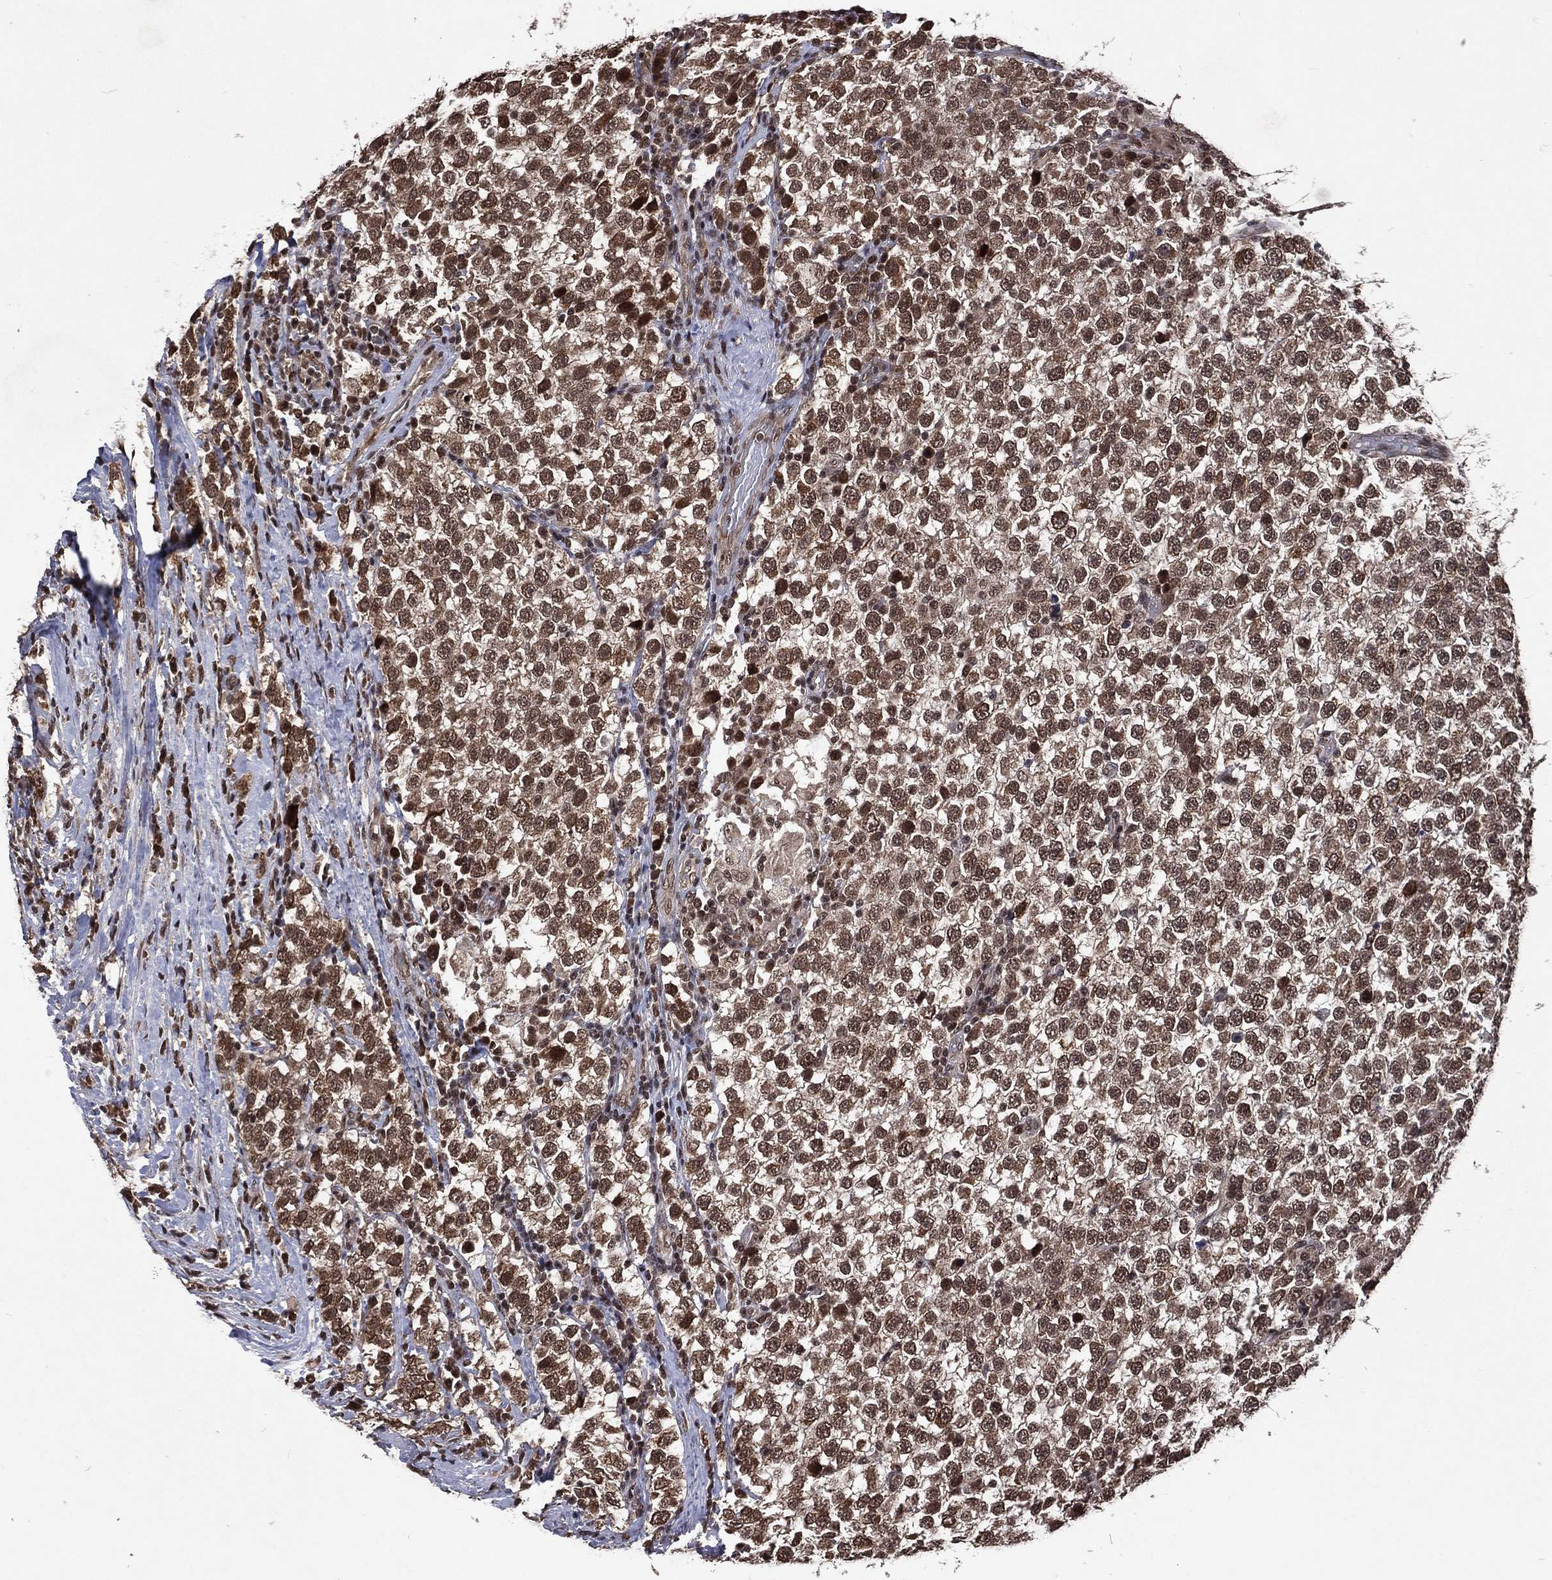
{"staining": {"intensity": "moderate", "quantity": ">75%", "location": "cytoplasmic/membranous,nuclear"}, "tissue": "testis cancer", "cell_type": "Tumor cells", "image_type": "cancer", "snomed": [{"axis": "morphology", "description": "Seminoma, NOS"}, {"axis": "topography", "description": "Testis"}], "caption": "Immunohistochemistry photomicrograph of testis cancer (seminoma) stained for a protein (brown), which demonstrates medium levels of moderate cytoplasmic/membranous and nuclear staining in about >75% of tumor cells.", "gene": "DMAP1", "patient": {"sex": "male", "age": 34}}